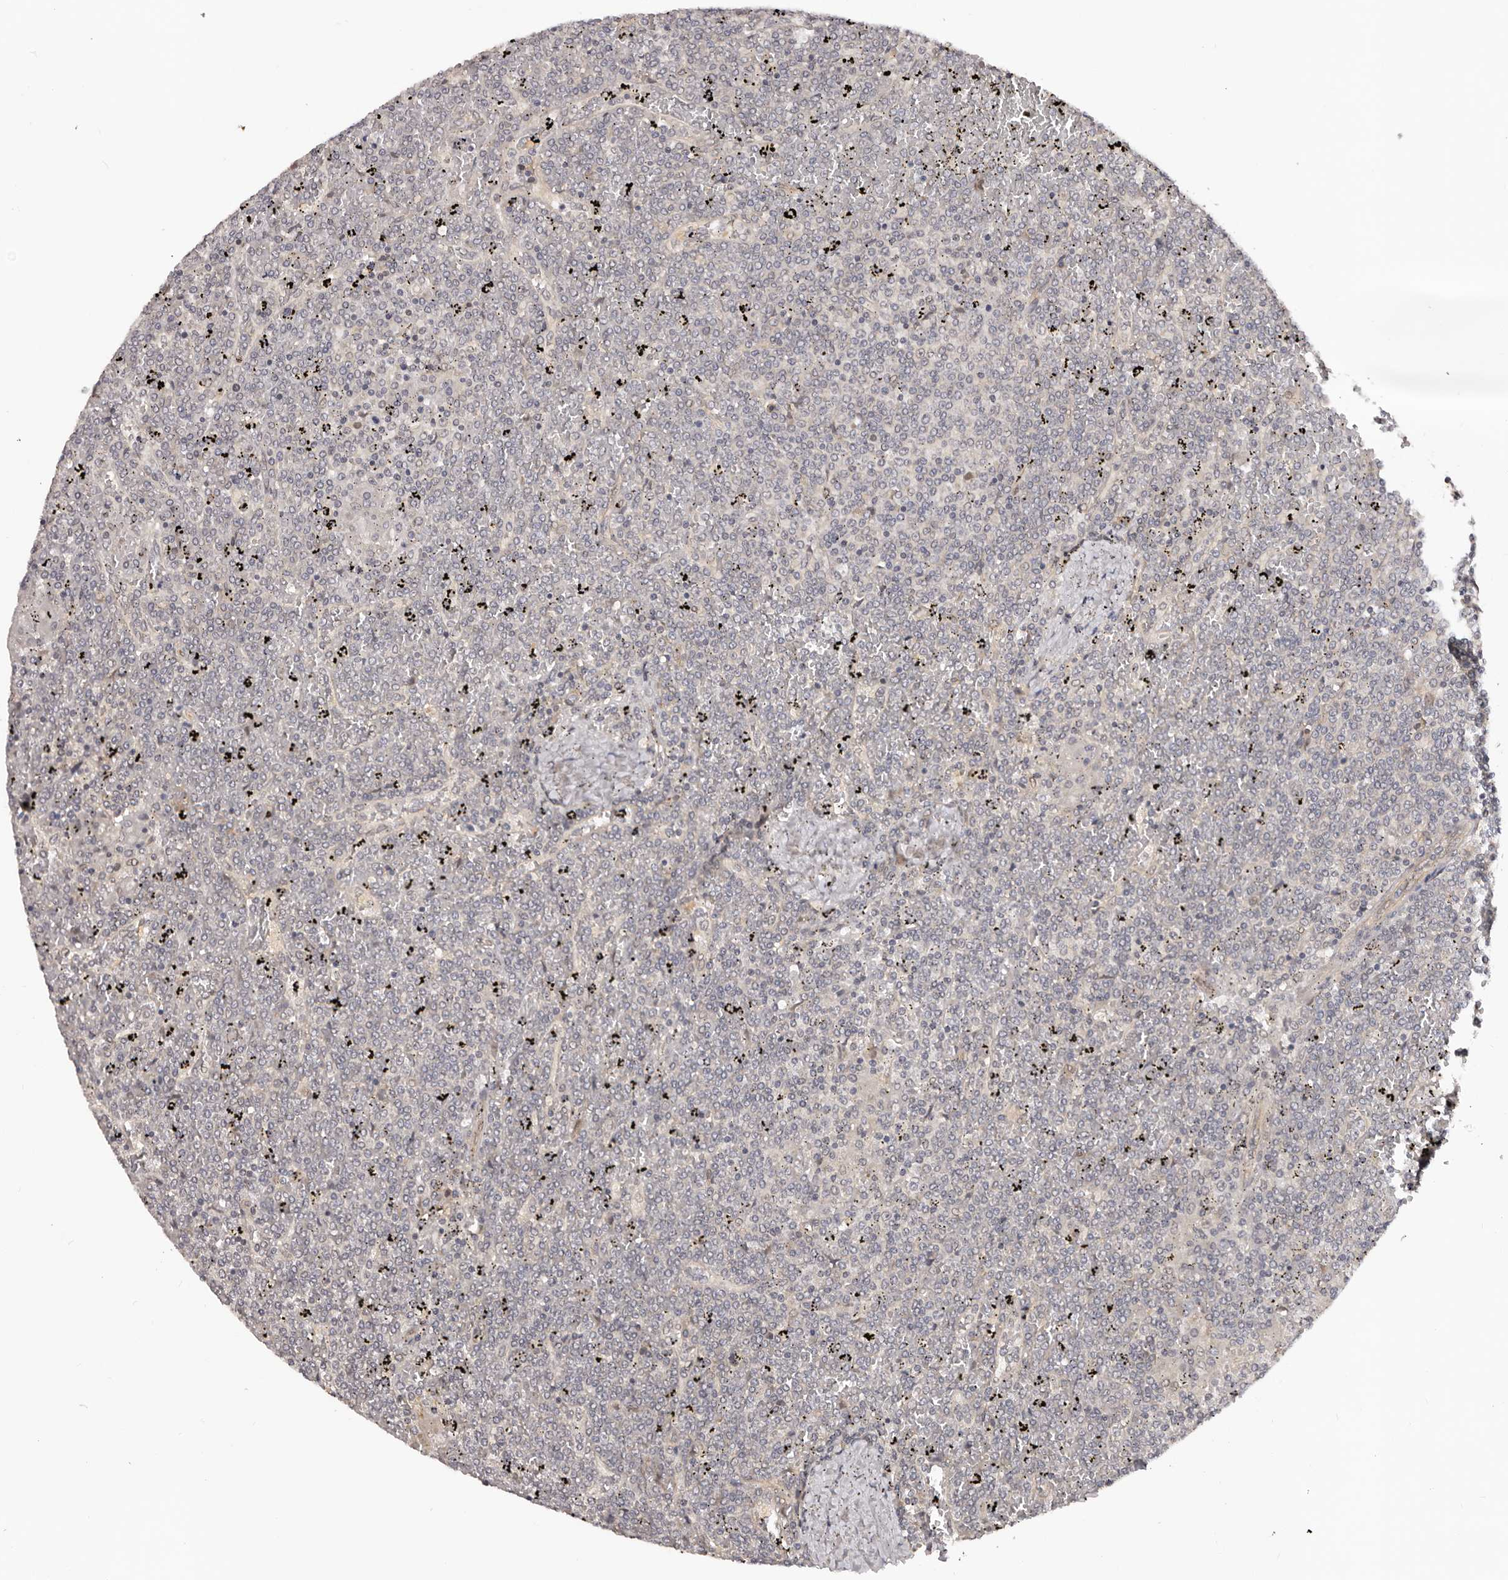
{"staining": {"intensity": "negative", "quantity": "none", "location": "none"}, "tissue": "lymphoma", "cell_type": "Tumor cells", "image_type": "cancer", "snomed": [{"axis": "morphology", "description": "Malignant lymphoma, non-Hodgkin's type, Low grade"}, {"axis": "topography", "description": "Spleen"}], "caption": "Lymphoma stained for a protein using IHC demonstrates no expression tumor cells.", "gene": "MDP1", "patient": {"sex": "female", "age": 19}}